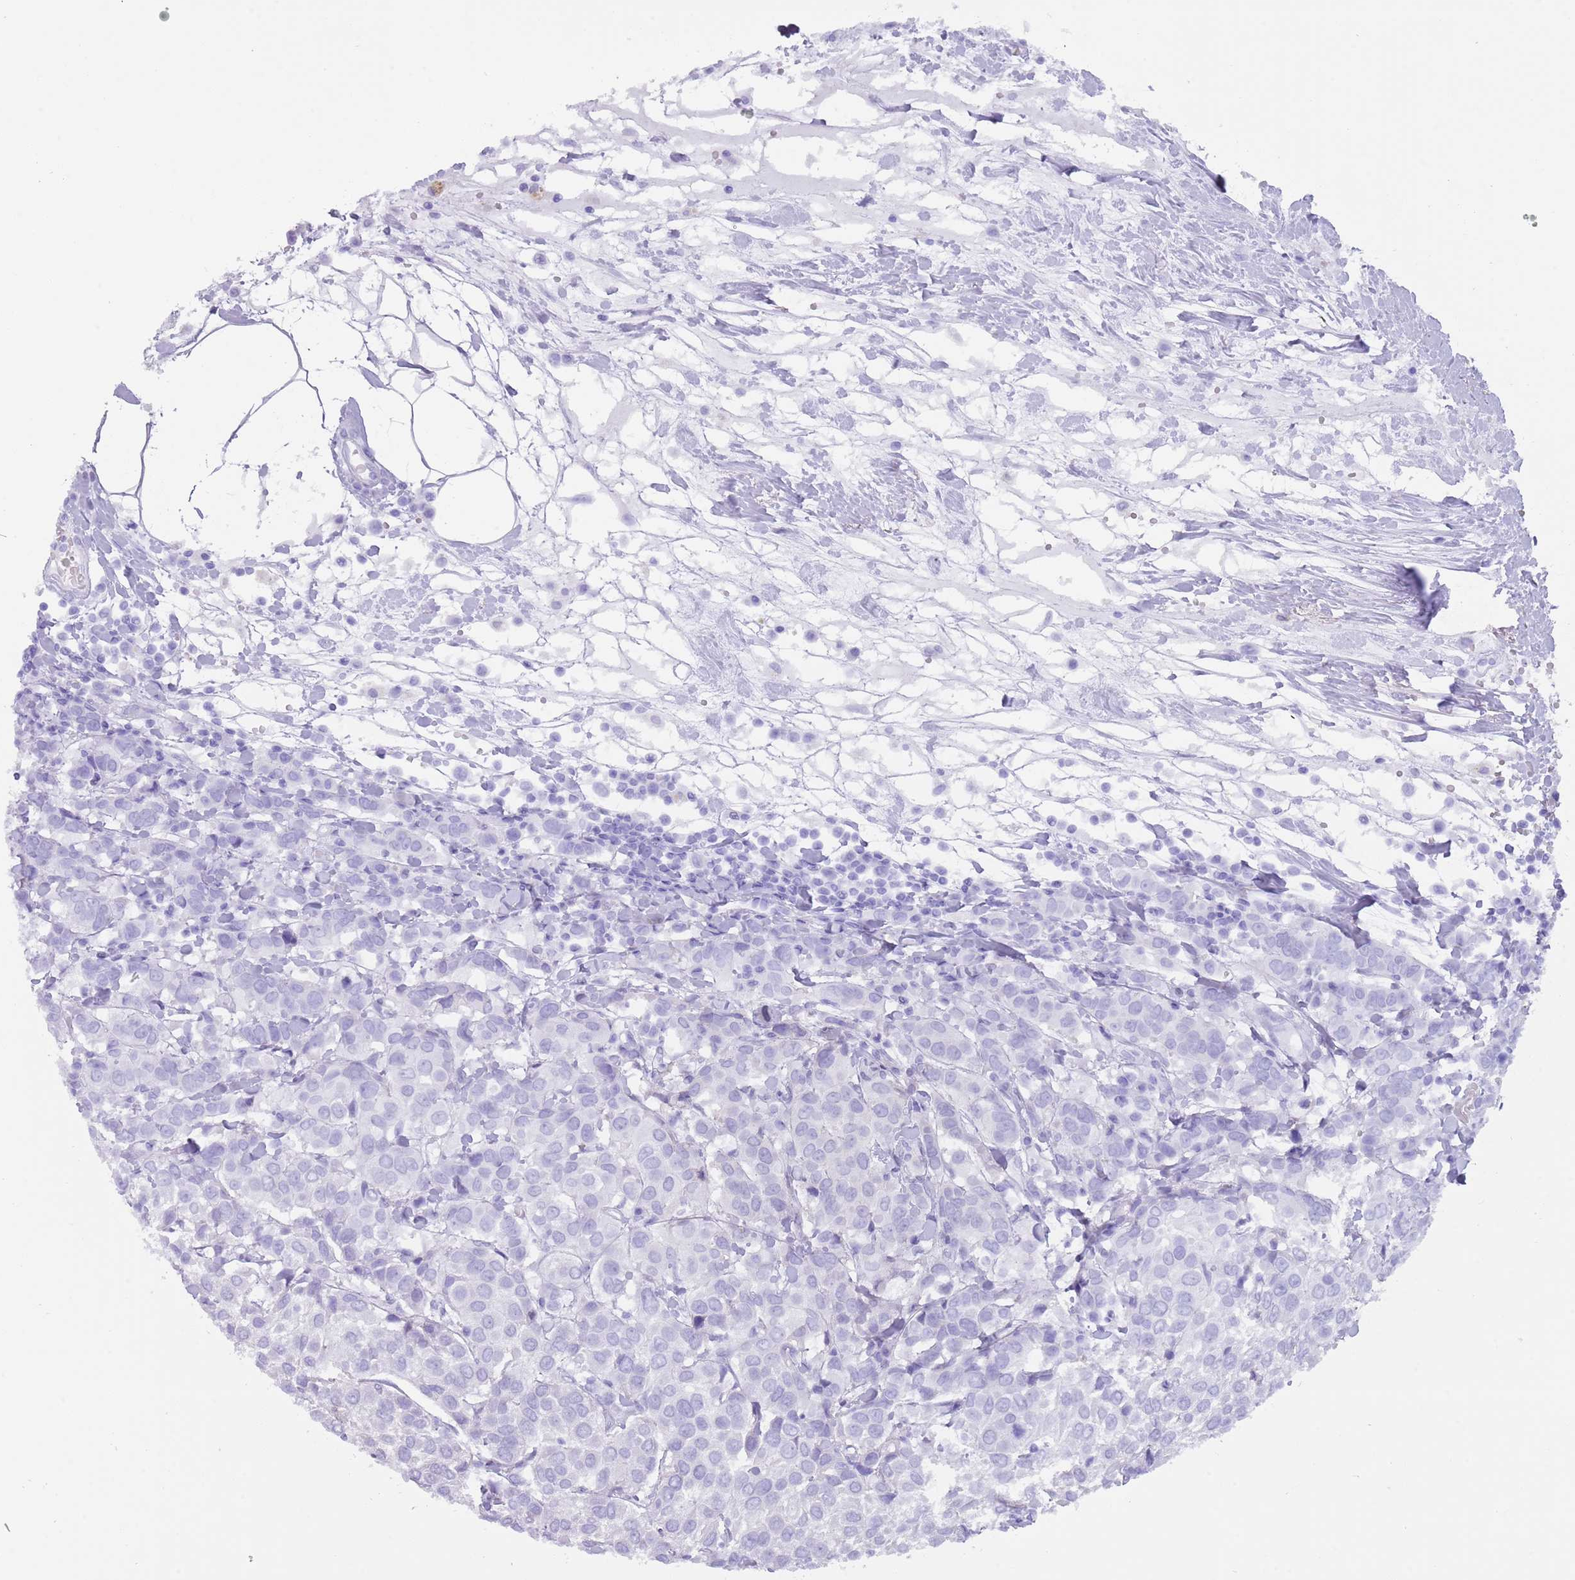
{"staining": {"intensity": "negative", "quantity": "none", "location": "none"}, "tissue": "breast cancer", "cell_type": "Tumor cells", "image_type": "cancer", "snomed": [{"axis": "morphology", "description": "Duct carcinoma"}, {"axis": "topography", "description": "Breast"}], "caption": "Micrograph shows no significant protein staining in tumor cells of breast cancer. (Immunohistochemistry (ihc), brightfield microscopy, high magnification).", "gene": "HDAC8", "patient": {"sex": "female", "age": 55}}